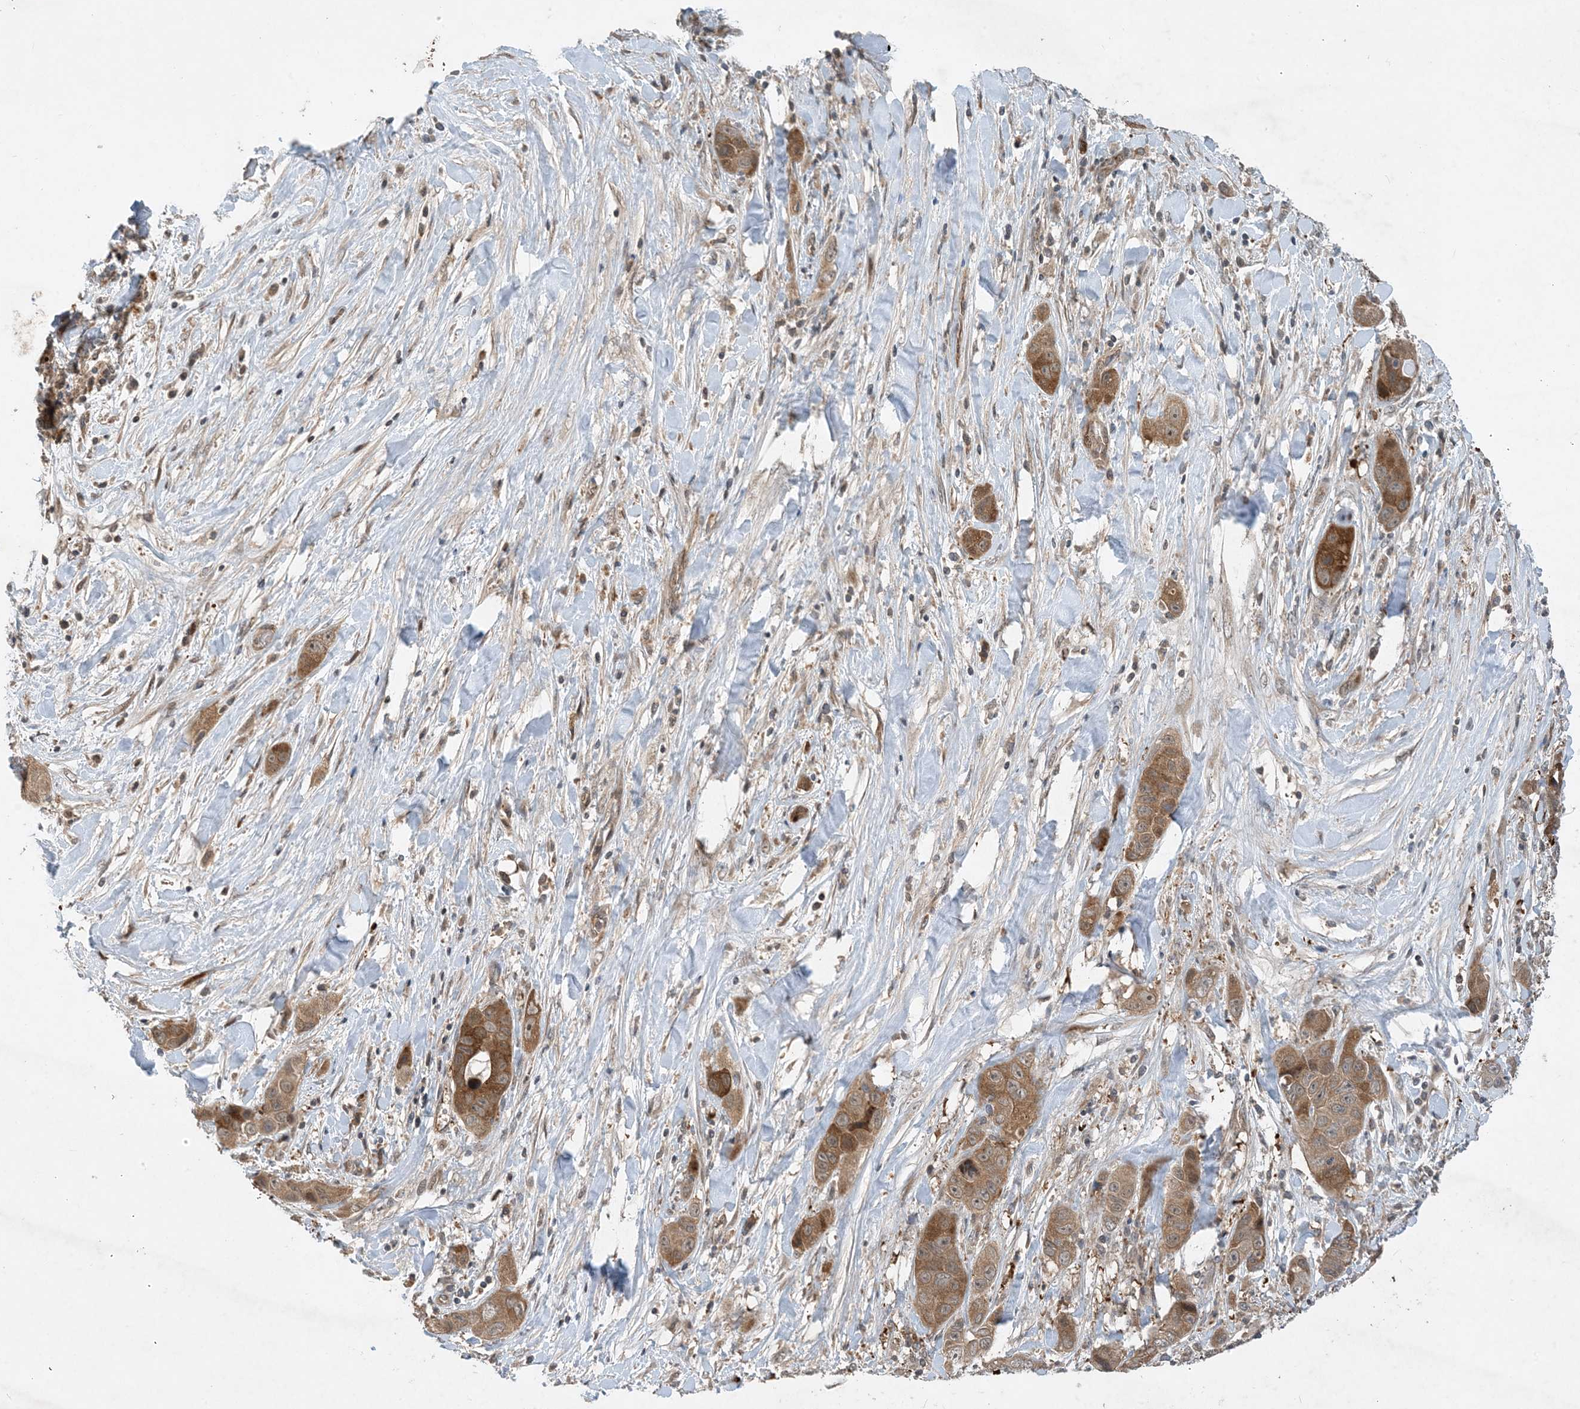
{"staining": {"intensity": "moderate", "quantity": ">75%", "location": "cytoplasmic/membranous"}, "tissue": "liver cancer", "cell_type": "Tumor cells", "image_type": "cancer", "snomed": [{"axis": "morphology", "description": "Cholangiocarcinoma"}, {"axis": "topography", "description": "Liver"}], "caption": "The image demonstrates staining of cholangiocarcinoma (liver), revealing moderate cytoplasmic/membranous protein positivity (brown color) within tumor cells.", "gene": "TINAG", "patient": {"sex": "female", "age": 52}}